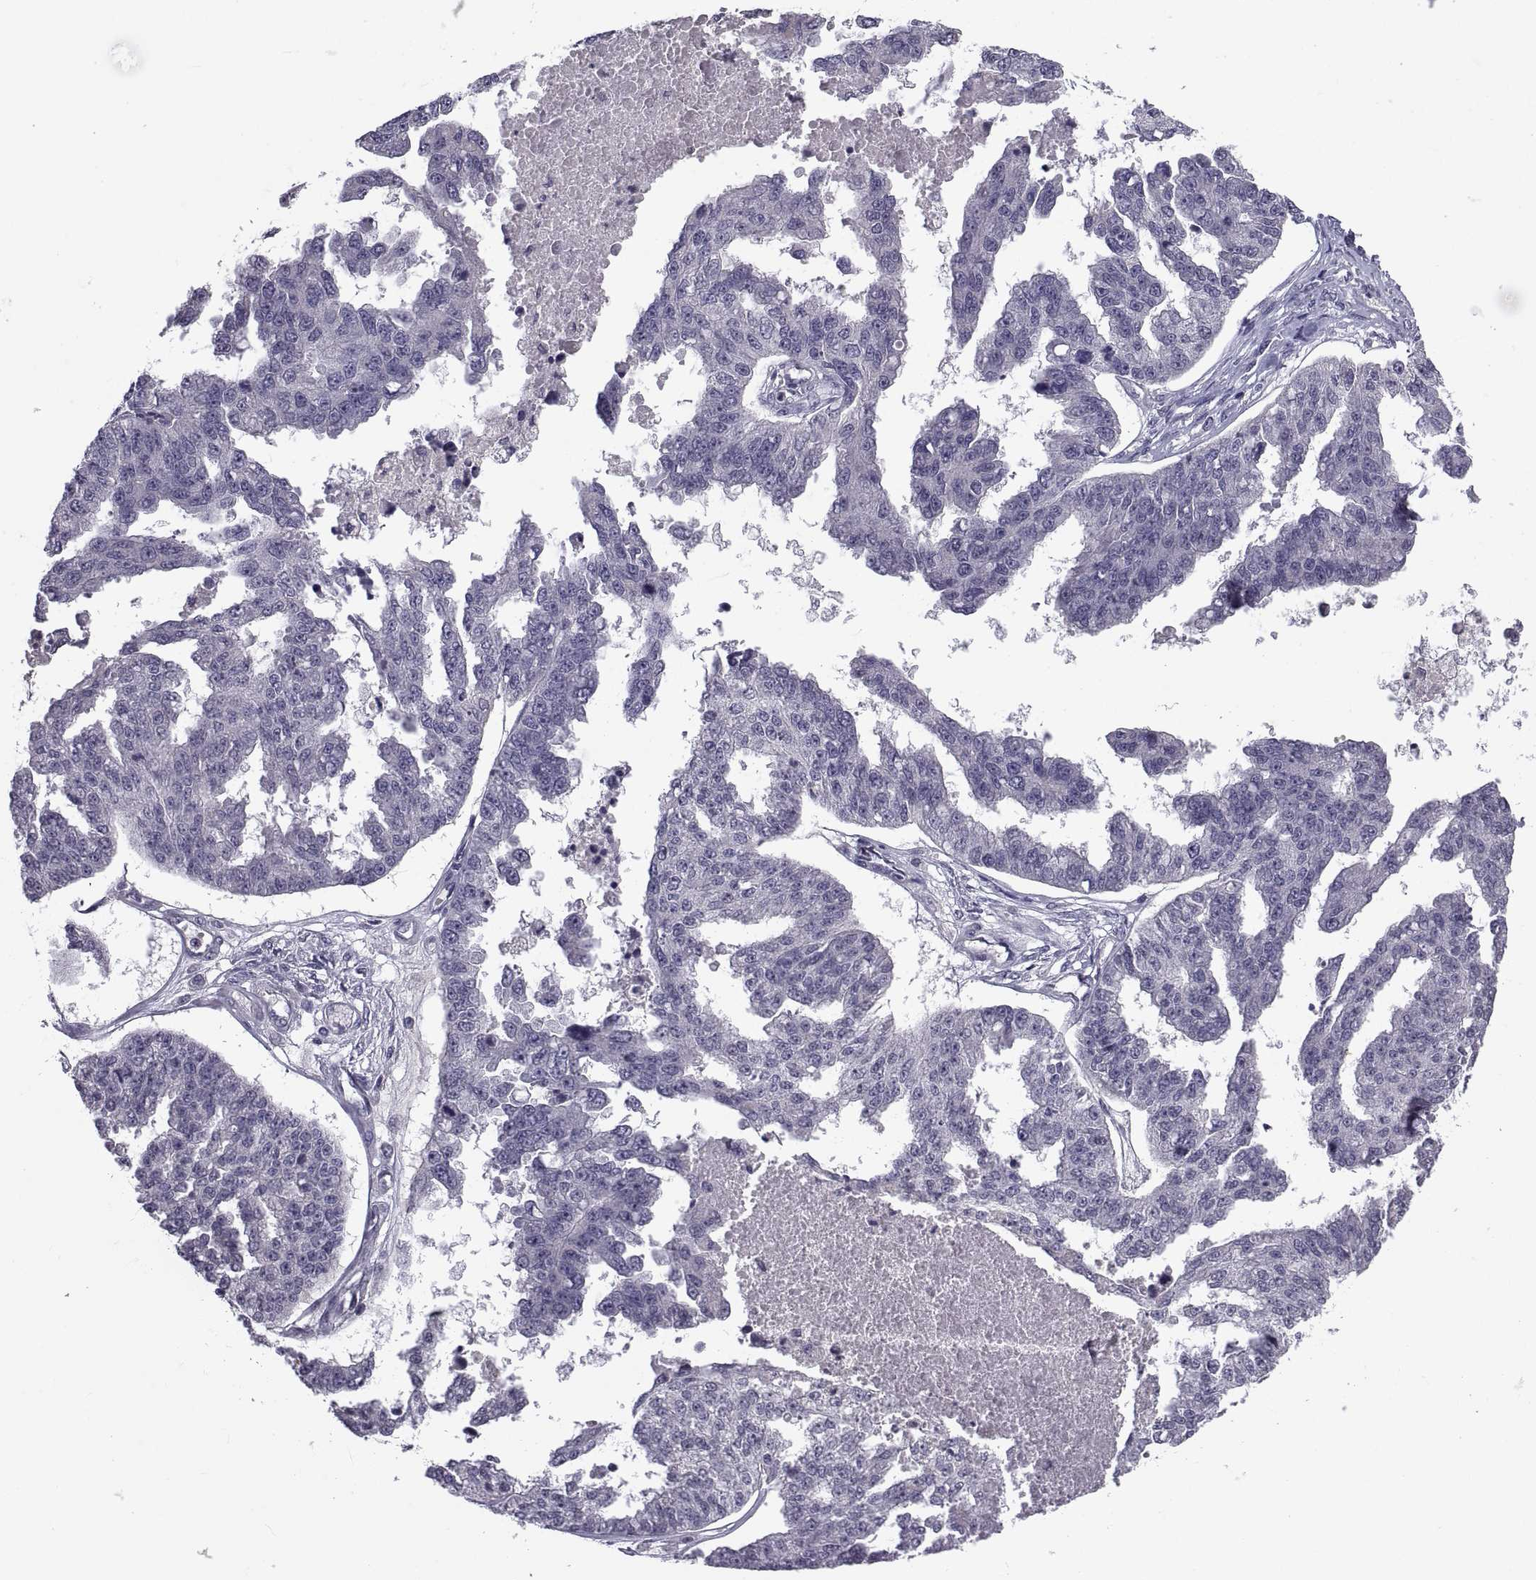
{"staining": {"intensity": "negative", "quantity": "none", "location": "none"}, "tissue": "ovarian cancer", "cell_type": "Tumor cells", "image_type": "cancer", "snomed": [{"axis": "morphology", "description": "Cystadenocarcinoma, serous, NOS"}, {"axis": "topography", "description": "Ovary"}], "caption": "Immunohistochemistry of ovarian cancer reveals no positivity in tumor cells.", "gene": "NPTX2", "patient": {"sex": "female", "age": 58}}